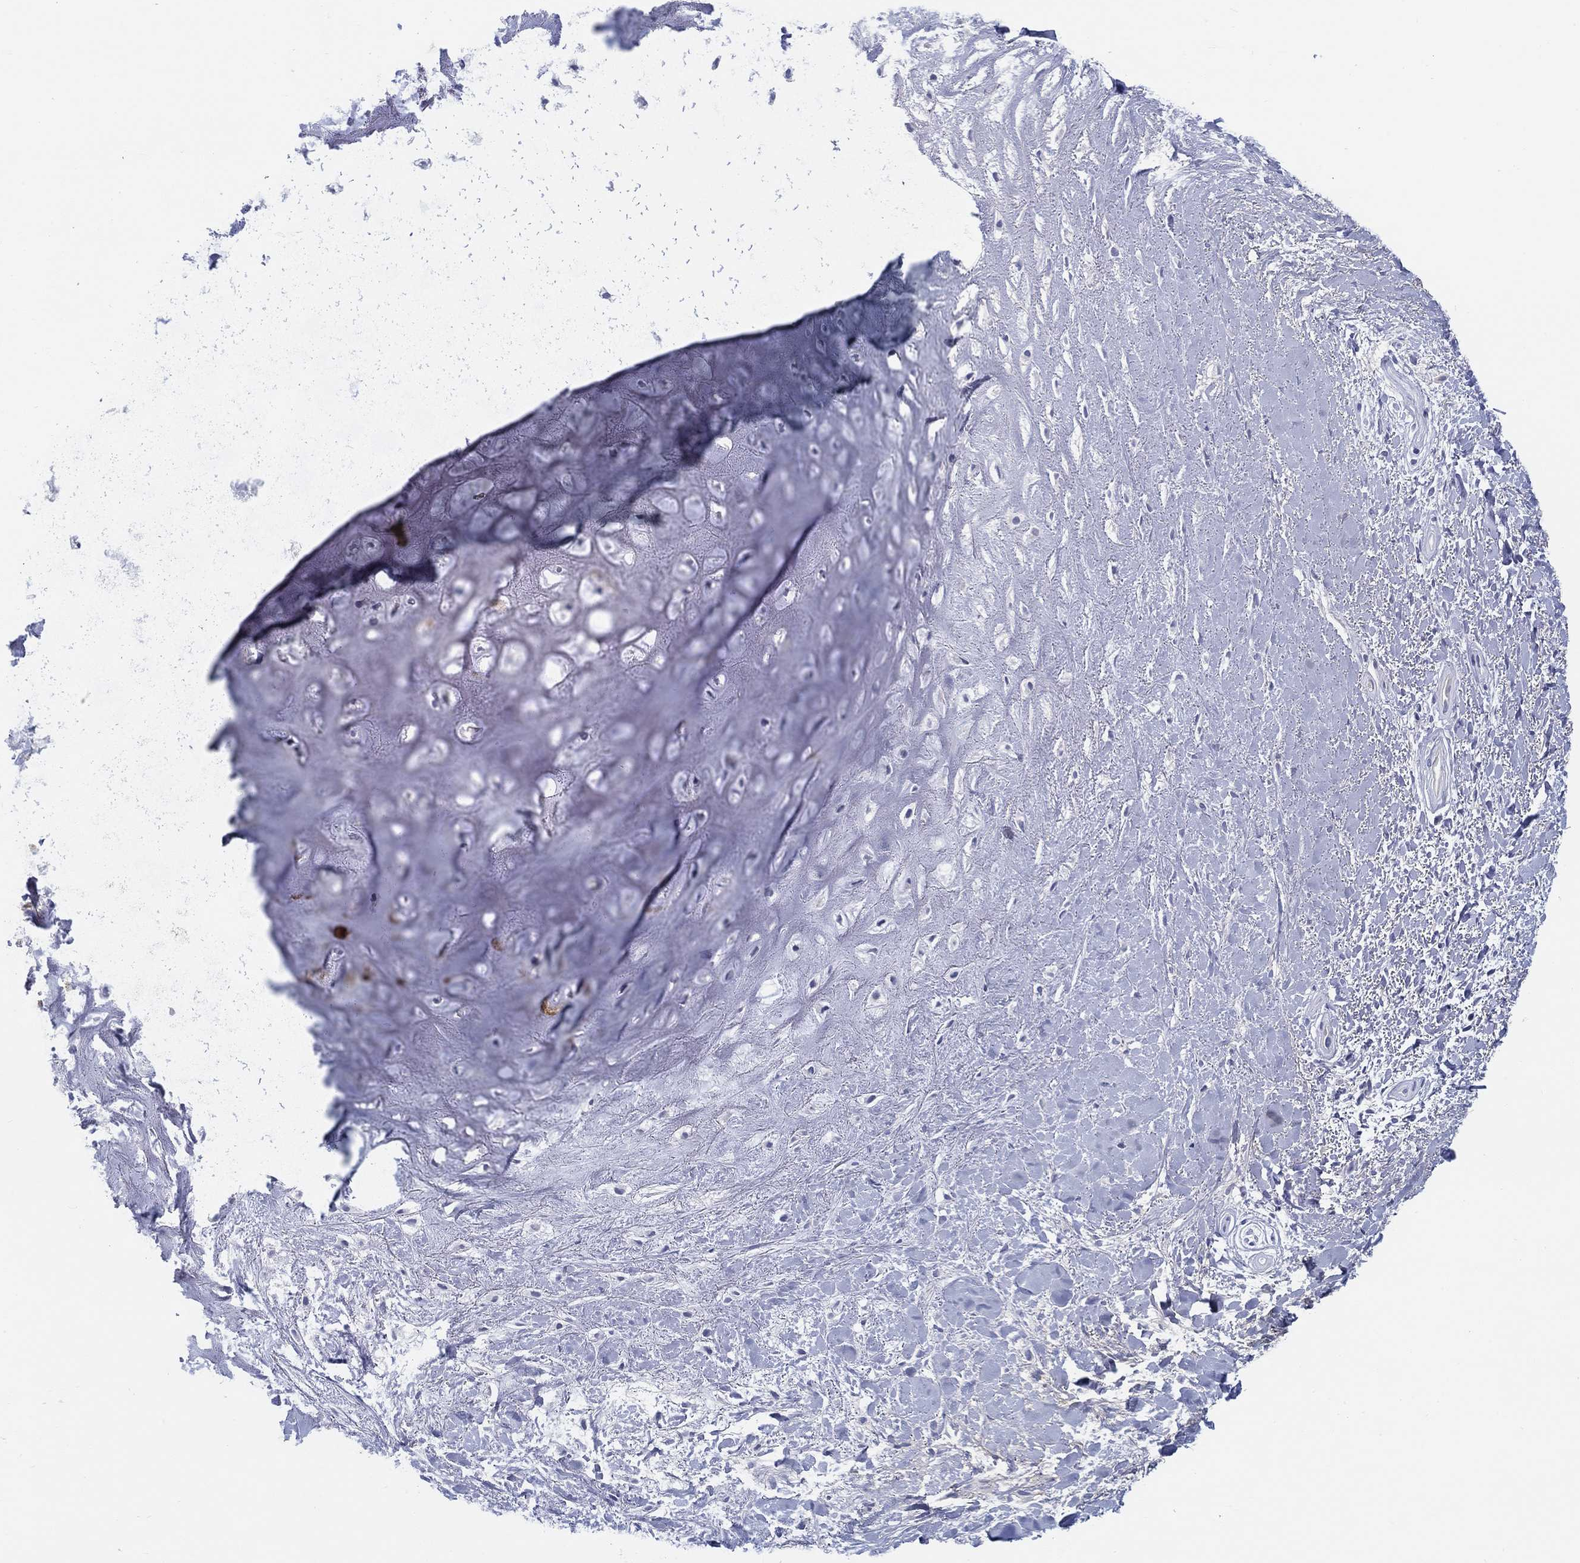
{"staining": {"intensity": "negative", "quantity": "none", "location": "none"}, "tissue": "adipose tissue", "cell_type": "Adipocytes", "image_type": "normal", "snomed": [{"axis": "morphology", "description": "Normal tissue, NOS"}, {"axis": "morphology", "description": "Squamous cell carcinoma, NOS"}, {"axis": "topography", "description": "Cartilage tissue"}, {"axis": "topography", "description": "Head-Neck"}], "caption": "The image displays no significant expression in adipocytes of adipose tissue.", "gene": "HAPLN4", "patient": {"sex": "male", "age": 62}}